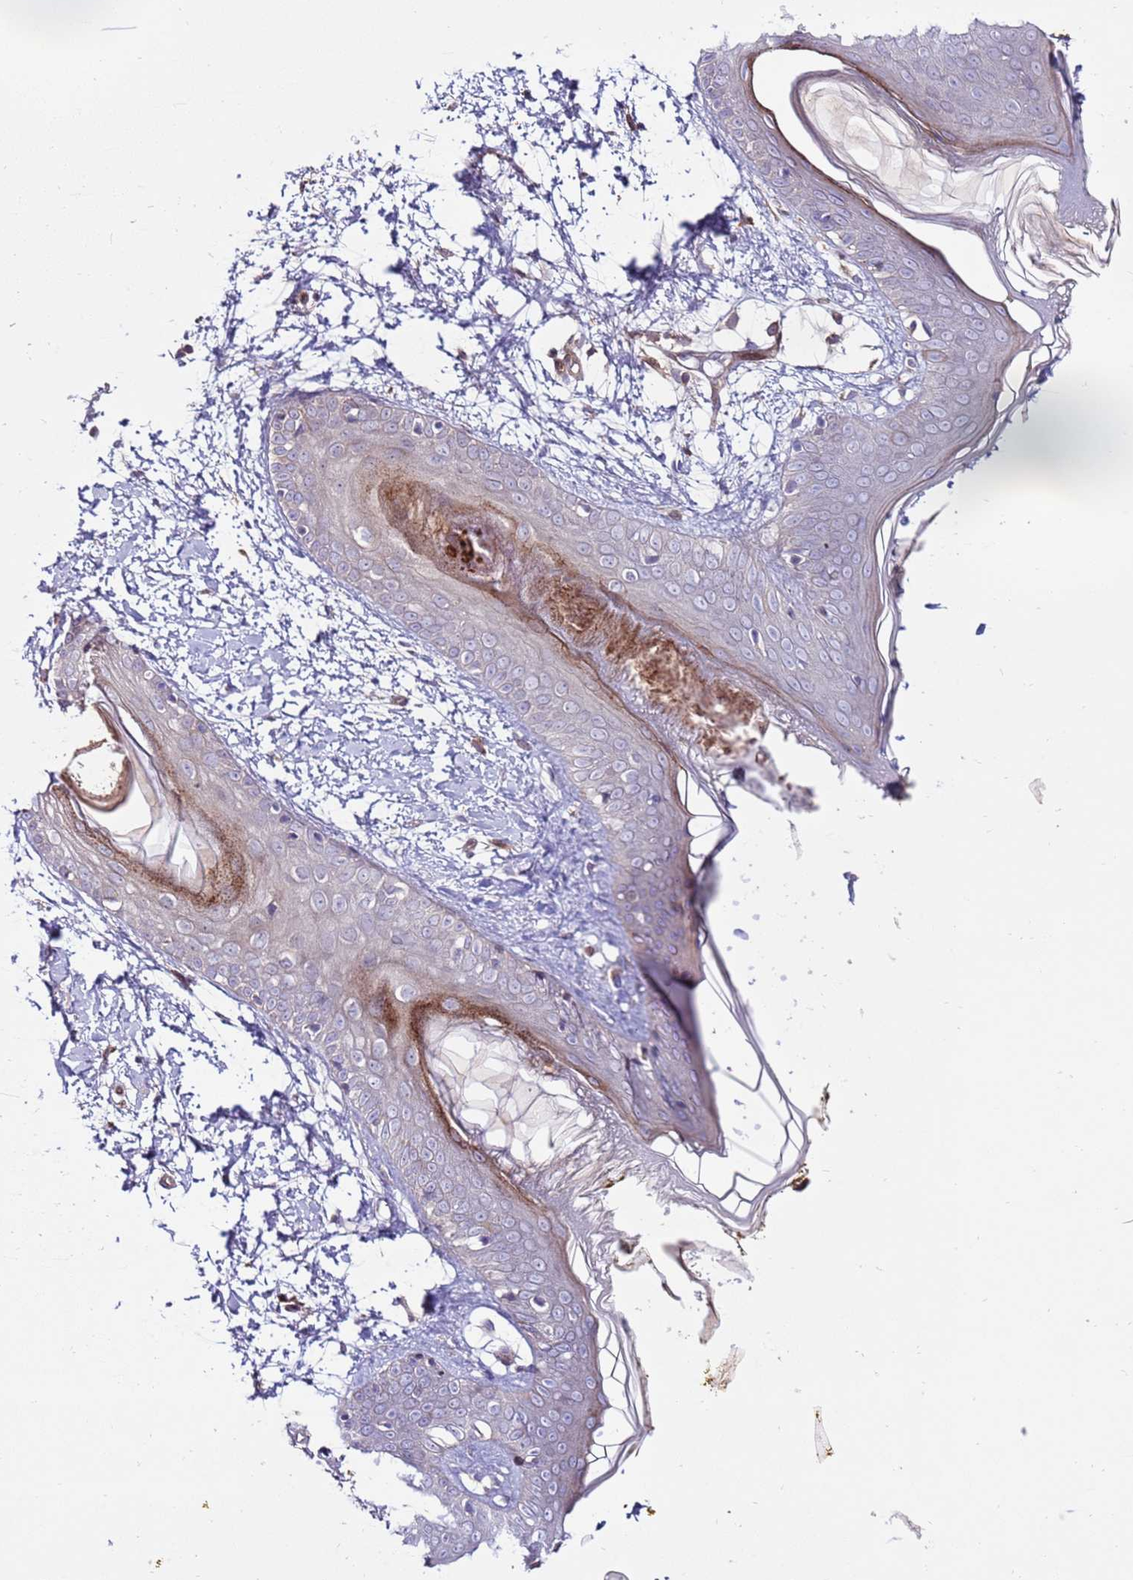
{"staining": {"intensity": "negative", "quantity": "none", "location": "none"}, "tissue": "skin", "cell_type": "Fibroblasts", "image_type": "normal", "snomed": [{"axis": "morphology", "description": "Normal tissue, NOS"}, {"axis": "topography", "description": "Skin"}], "caption": "A high-resolution photomicrograph shows IHC staining of normal skin, which demonstrates no significant staining in fibroblasts. The staining was performed using DAB (3,3'-diaminobenzidine) to visualize the protein expression in brown, while the nuclei were stained in blue with hematoxylin (Magnification: 20x).", "gene": "ZNF624", "patient": {"sex": "female", "age": 34}}